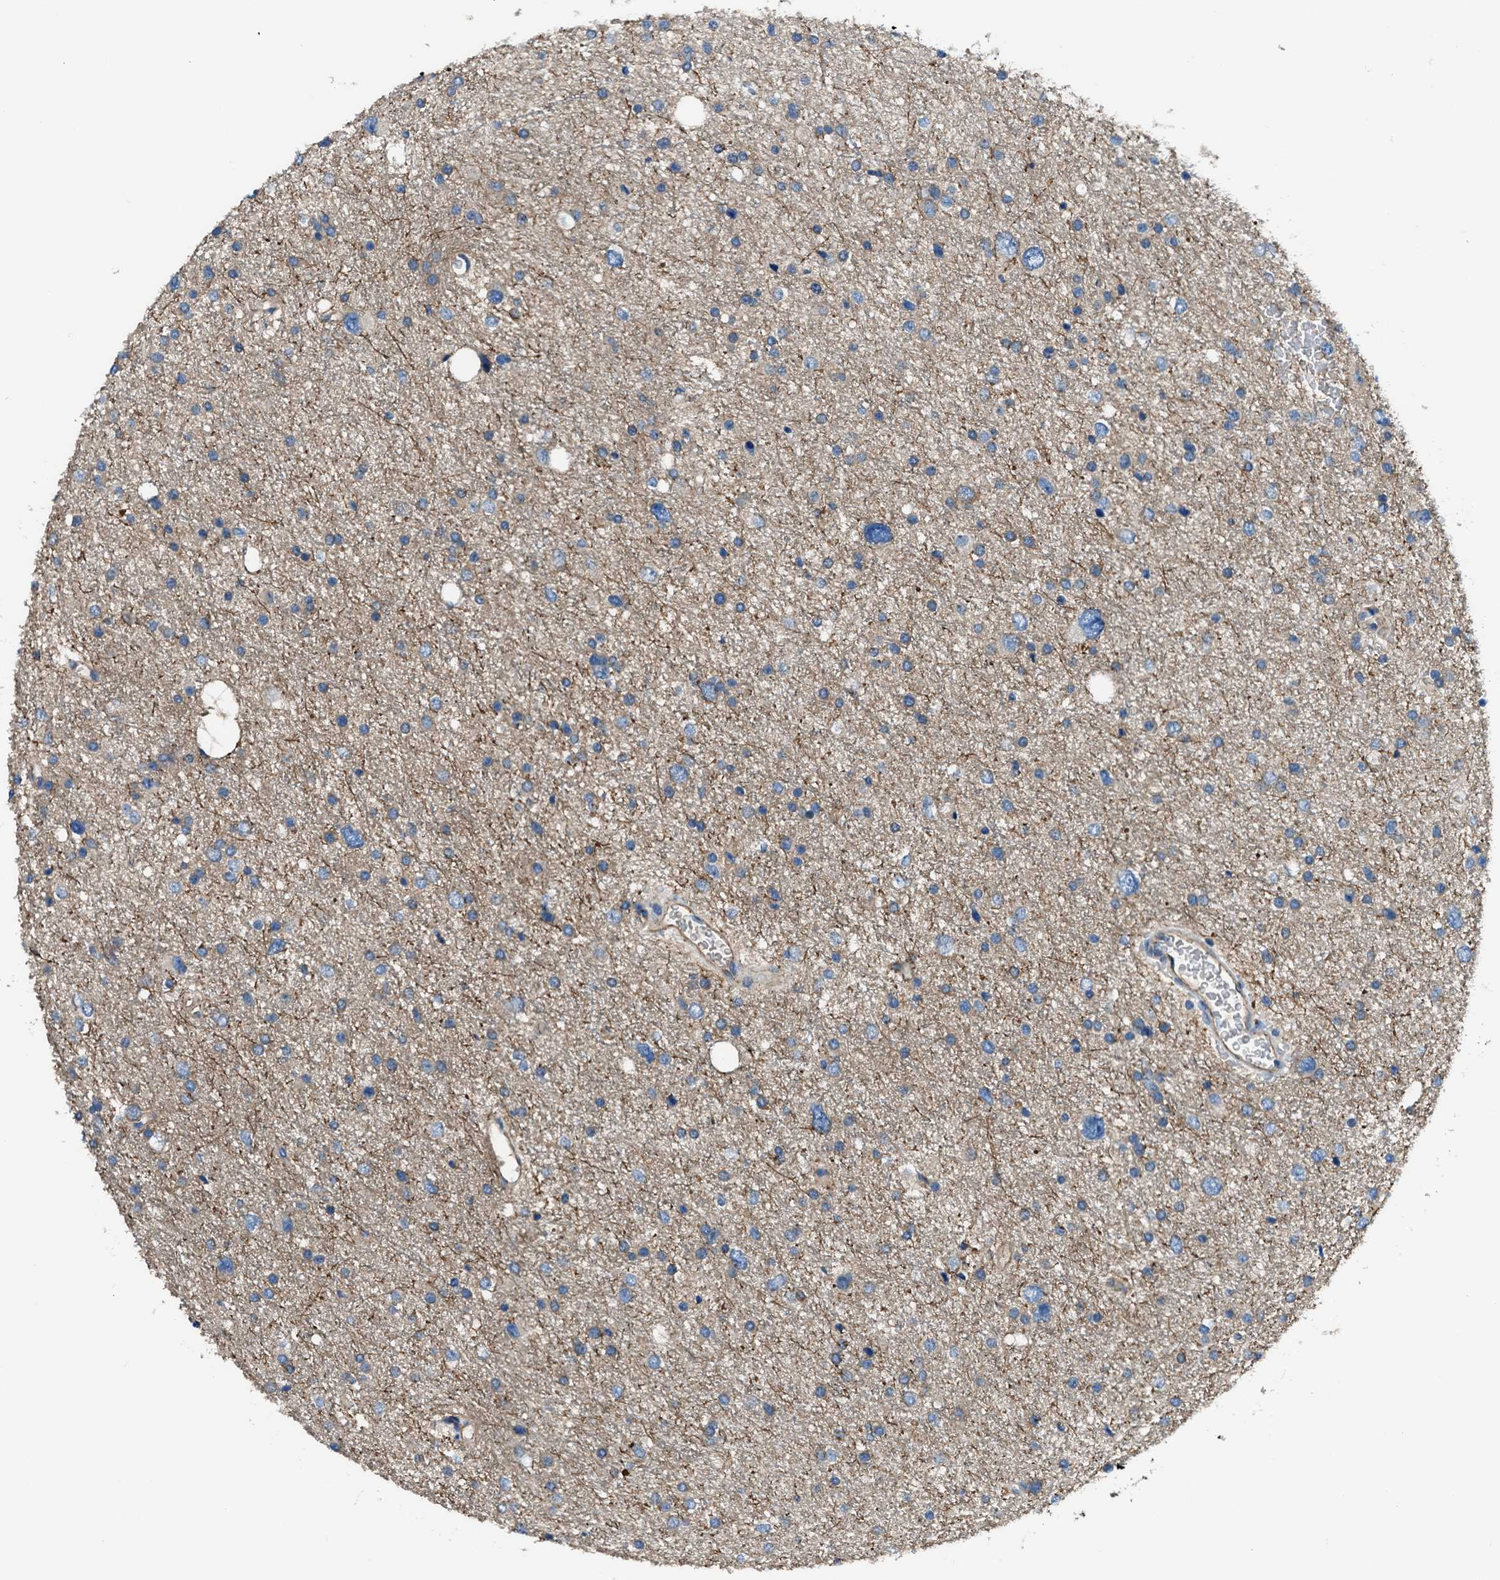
{"staining": {"intensity": "weak", "quantity": "<25%", "location": "cytoplasmic/membranous"}, "tissue": "glioma", "cell_type": "Tumor cells", "image_type": "cancer", "snomed": [{"axis": "morphology", "description": "Glioma, malignant, Low grade"}, {"axis": "topography", "description": "Brain"}], "caption": "Malignant glioma (low-grade) stained for a protein using immunohistochemistry (IHC) reveals no expression tumor cells.", "gene": "SLC38A6", "patient": {"sex": "female", "age": 37}}